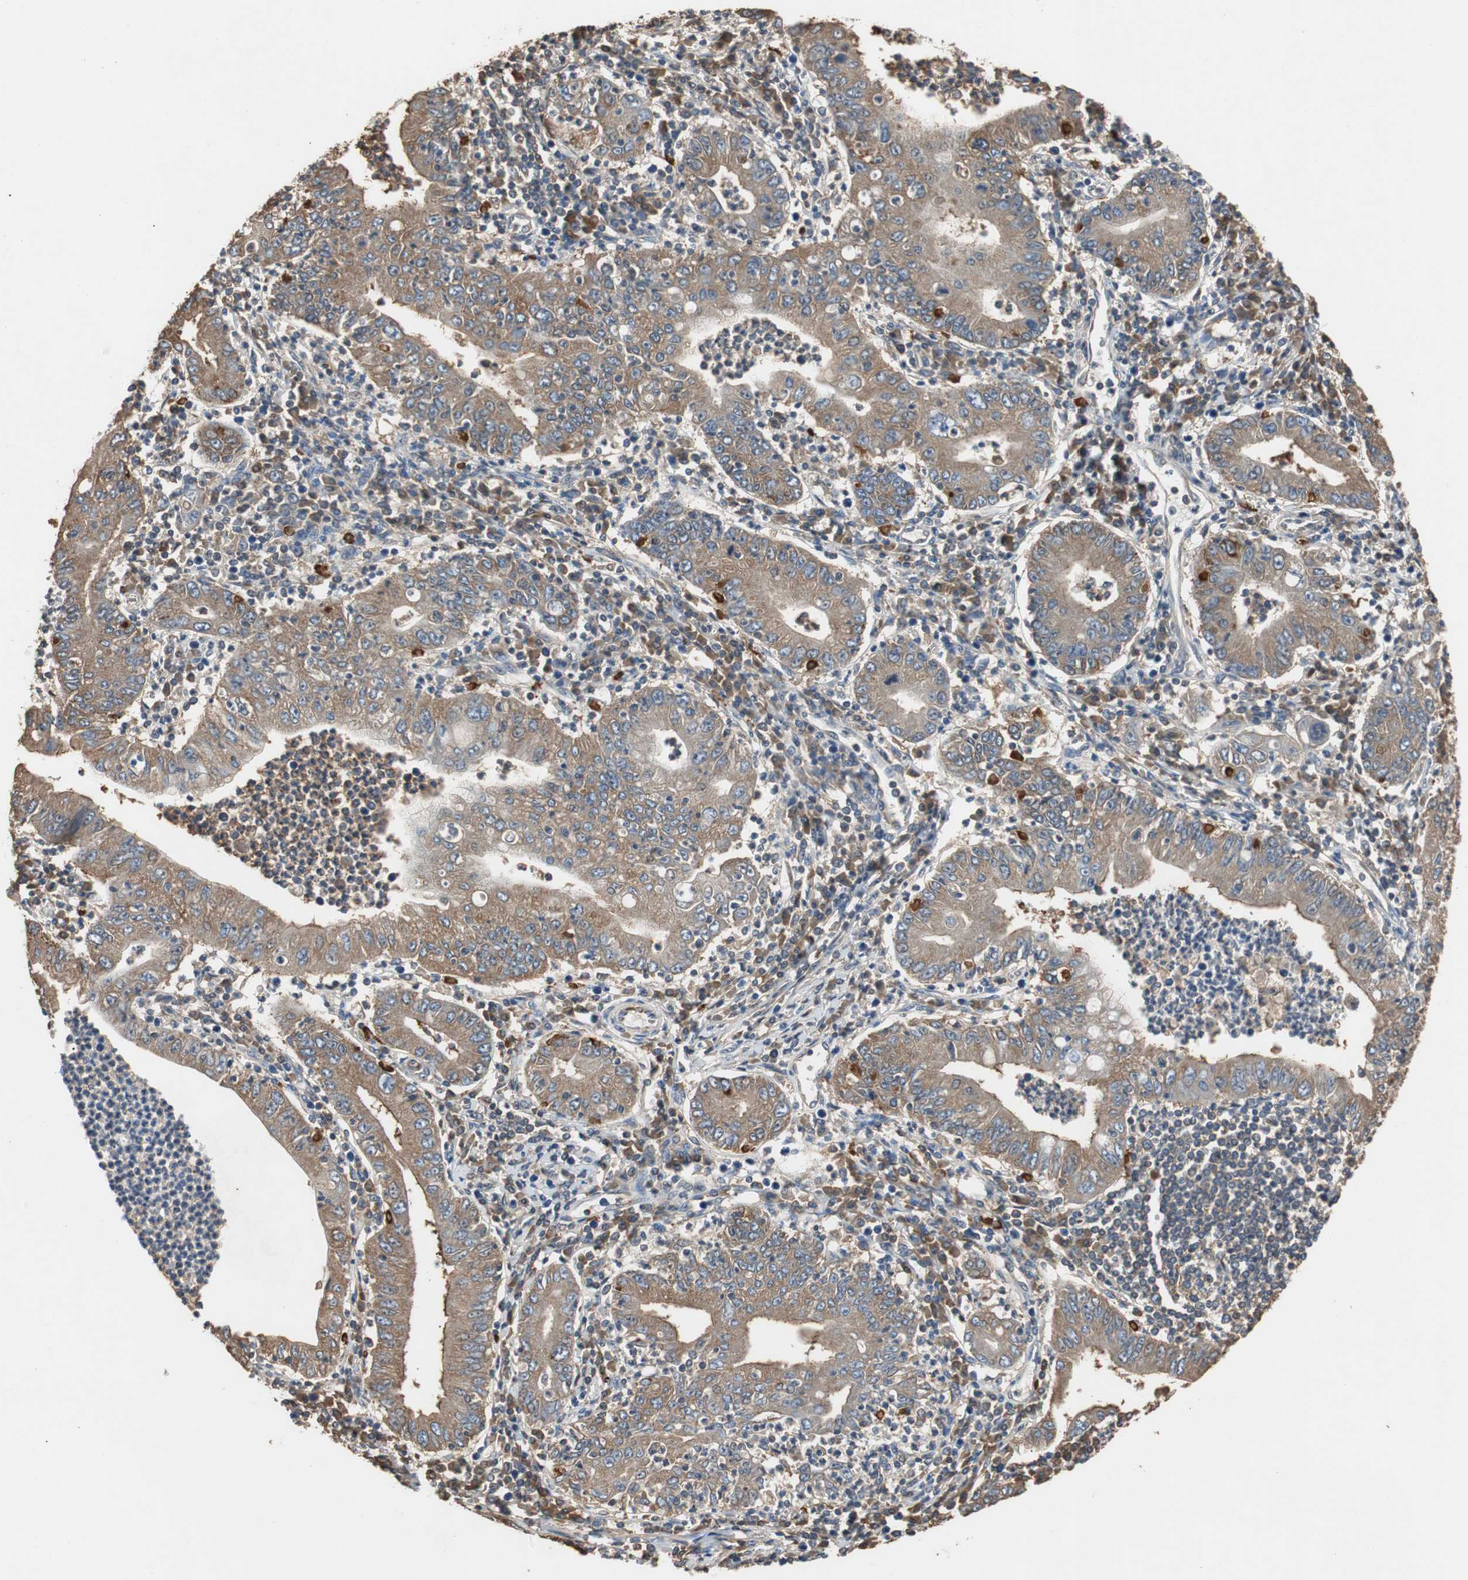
{"staining": {"intensity": "moderate", "quantity": ">75%", "location": "cytoplasmic/membranous"}, "tissue": "stomach cancer", "cell_type": "Tumor cells", "image_type": "cancer", "snomed": [{"axis": "morphology", "description": "Normal tissue, NOS"}, {"axis": "morphology", "description": "Adenocarcinoma, NOS"}, {"axis": "topography", "description": "Esophagus"}, {"axis": "topography", "description": "Stomach, upper"}, {"axis": "topography", "description": "Peripheral nerve tissue"}], "caption": "Moderate cytoplasmic/membranous positivity for a protein is appreciated in approximately >75% of tumor cells of stomach cancer using IHC.", "gene": "TNFRSF14", "patient": {"sex": "male", "age": 62}}